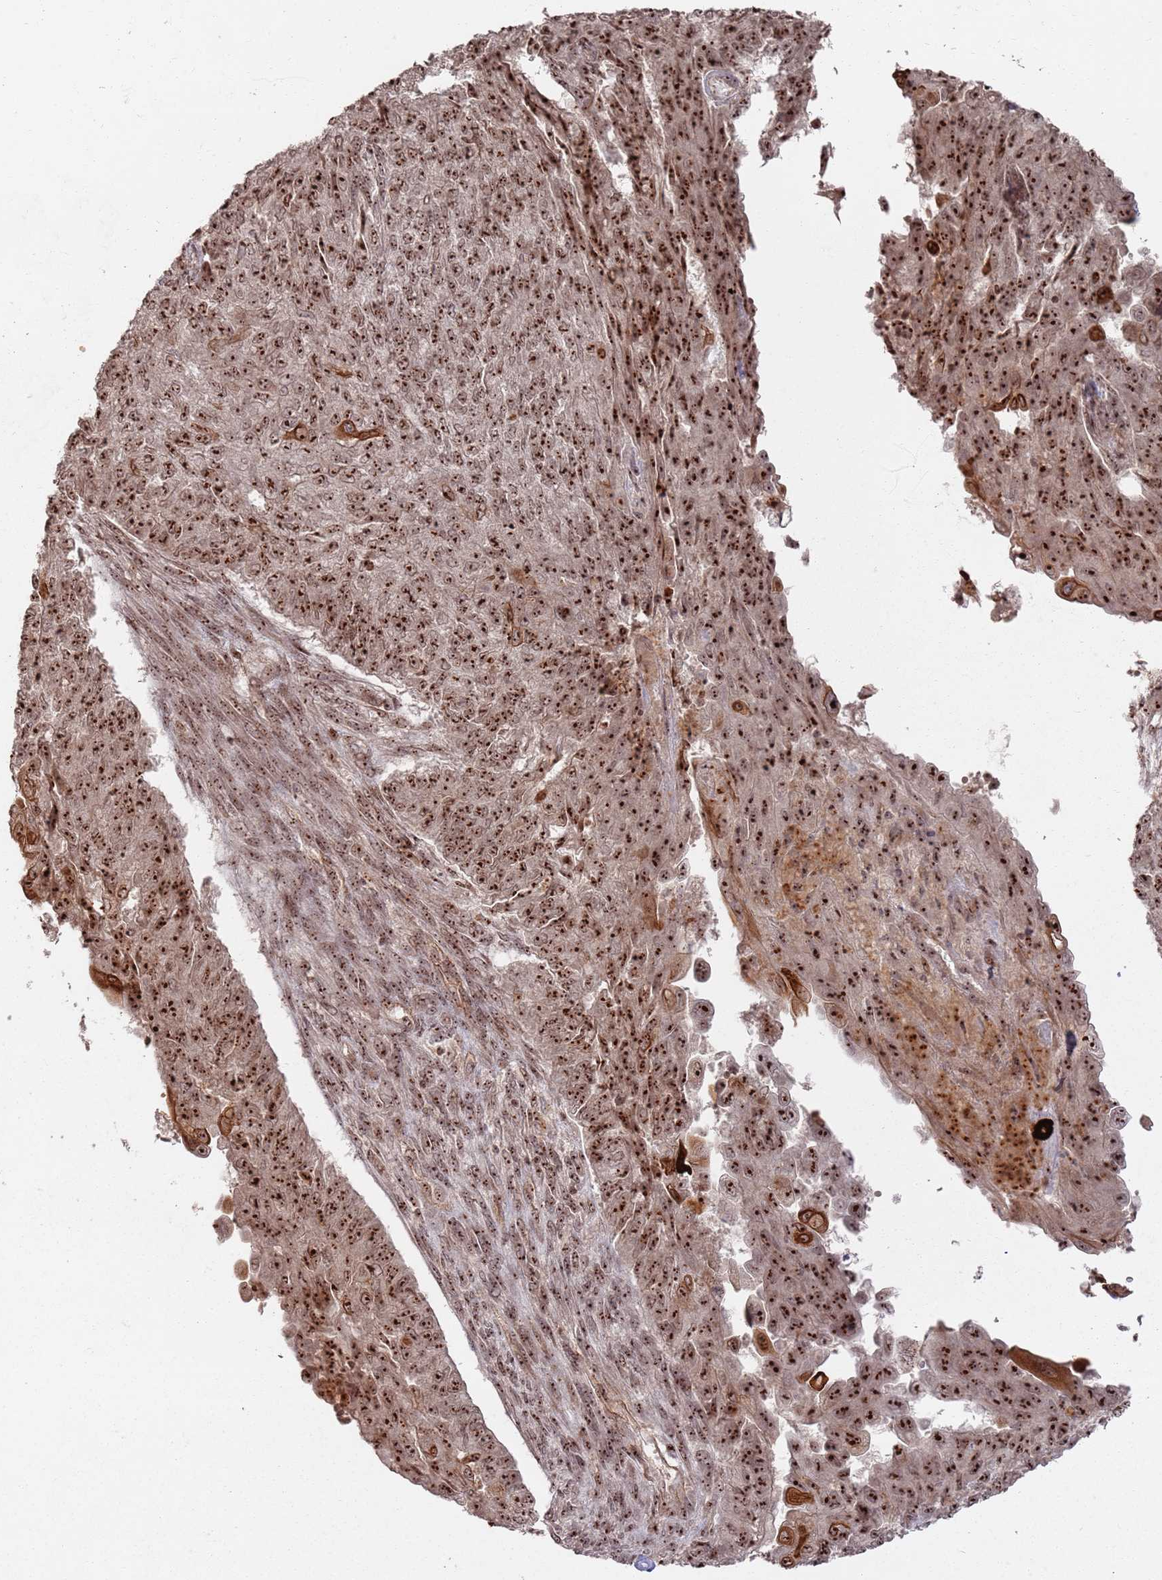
{"staining": {"intensity": "strong", "quantity": ">75%", "location": "nuclear"}, "tissue": "endometrial cancer", "cell_type": "Tumor cells", "image_type": "cancer", "snomed": [{"axis": "morphology", "description": "Adenocarcinoma, NOS"}, {"axis": "topography", "description": "Endometrium"}], "caption": "A high-resolution photomicrograph shows IHC staining of adenocarcinoma (endometrial), which exhibits strong nuclear staining in about >75% of tumor cells.", "gene": "UTP11", "patient": {"sex": "female", "age": 32}}